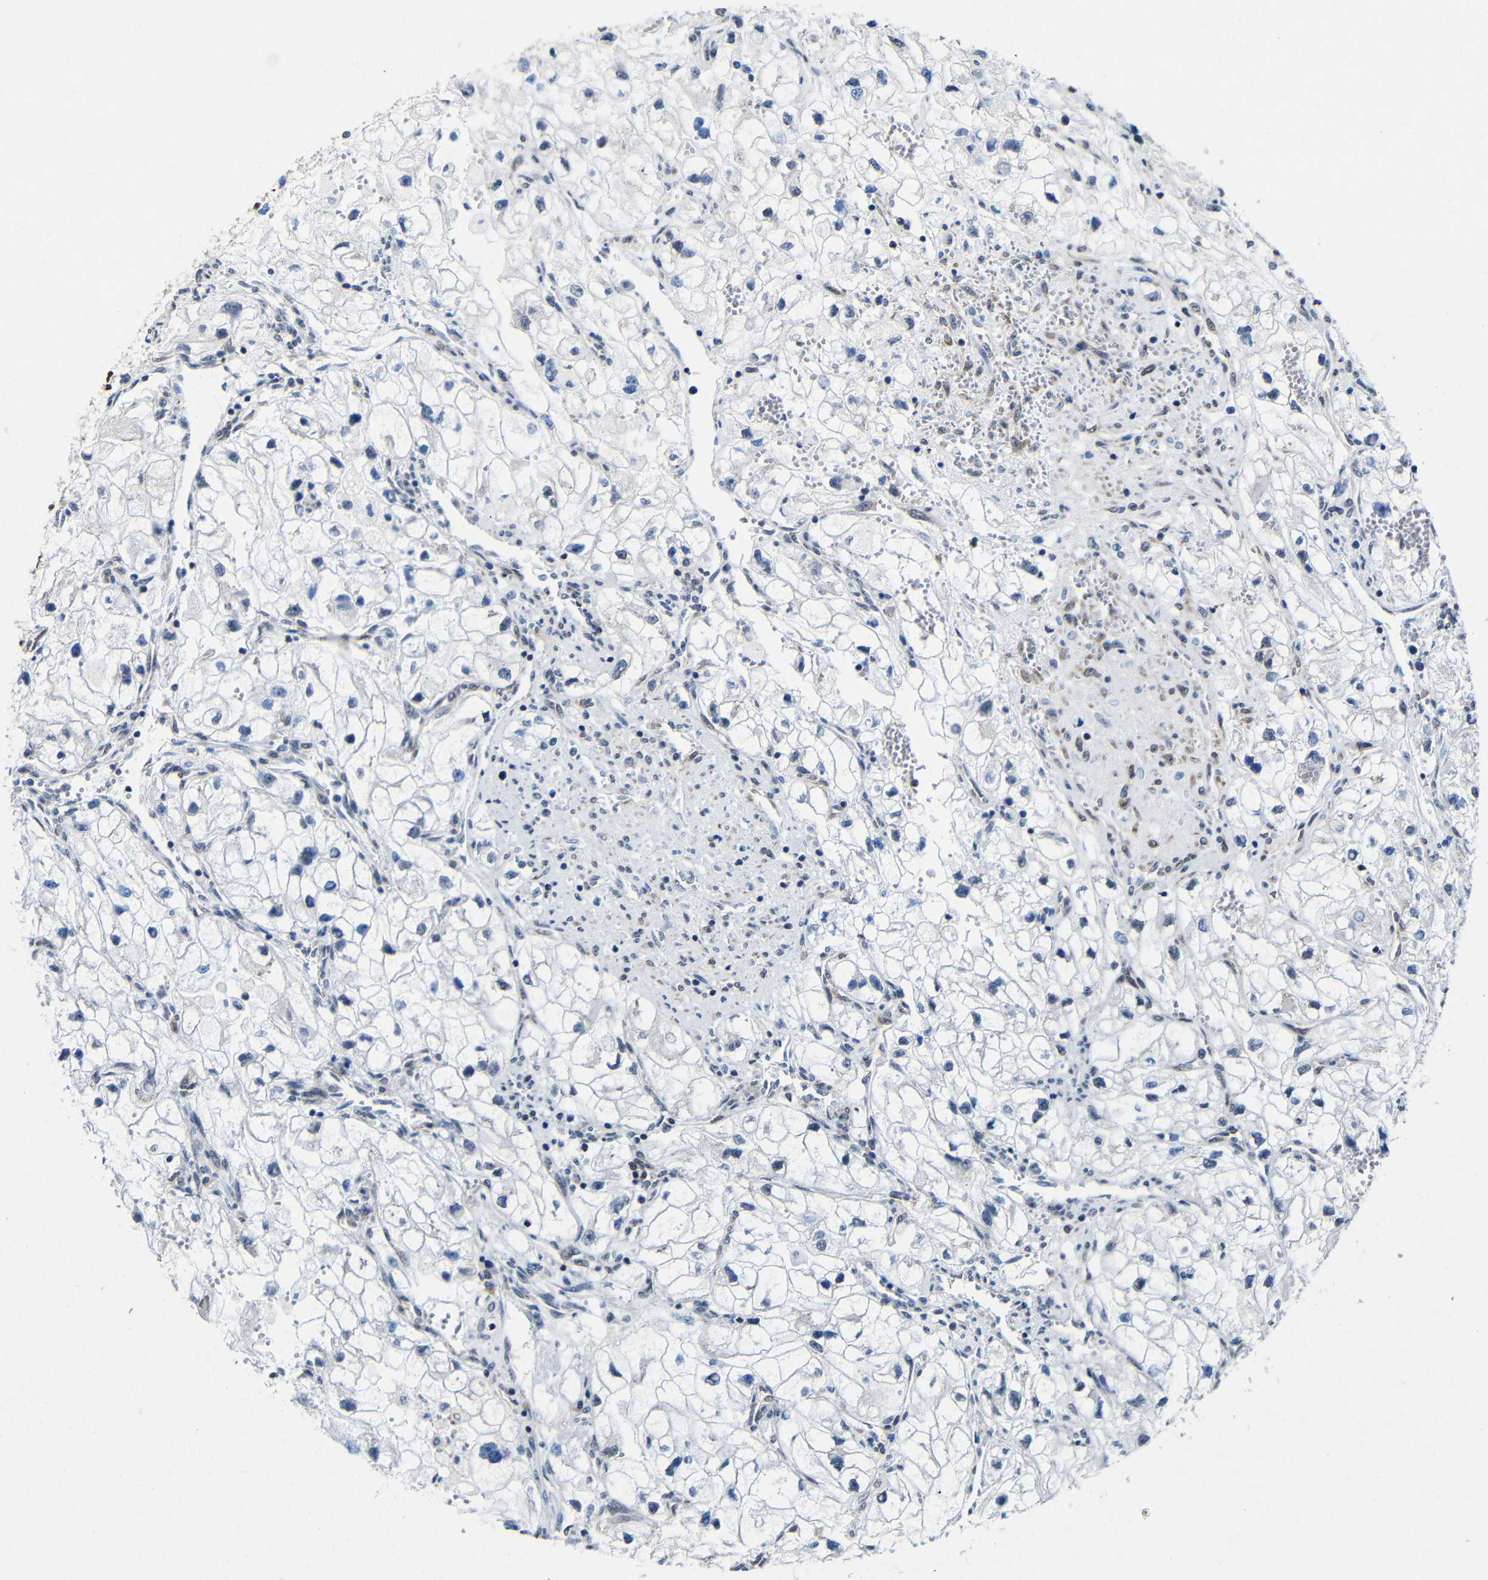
{"staining": {"intensity": "negative", "quantity": "none", "location": "none"}, "tissue": "renal cancer", "cell_type": "Tumor cells", "image_type": "cancer", "snomed": [{"axis": "morphology", "description": "Adenocarcinoma, NOS"}, {"axis": "topography", "description": "Kidney"}], "caption": "Renal cancer (adenocarcinoma) stained for a protein using IHC displays no expression tumor cells.", "gene": "PTBP1", "patient": {"sex": "female", "age": 70}}